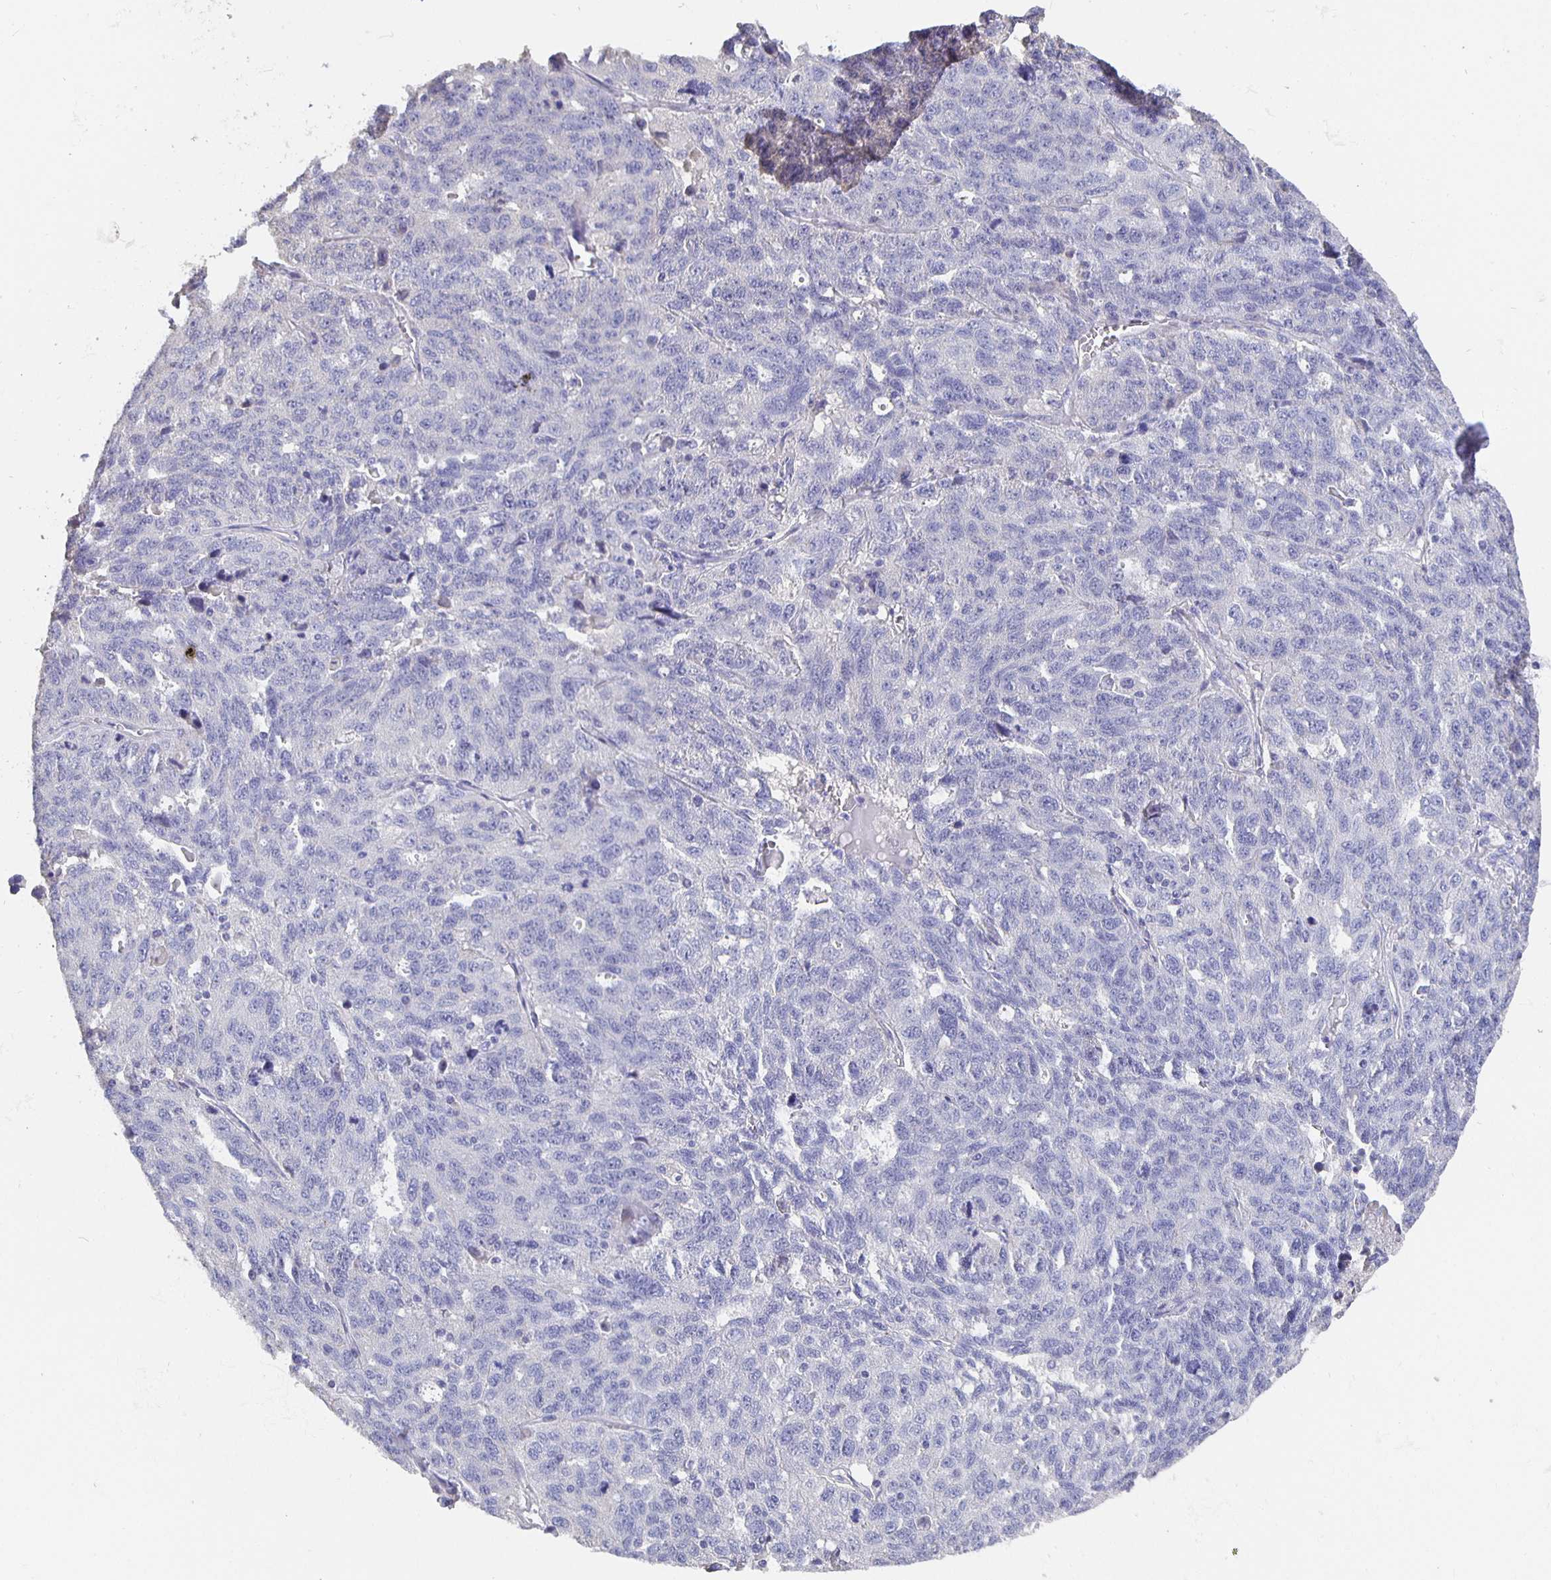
{"staining": {"intensity": "negative", "quantity": "none", "location": "none"}, "tissue": "ovarian cancer", "cell_type": "Tumor cells", "image_type": "cancer", "snomed": [{"axis": "morphology", "description": "Cystadenocarcinoma, serous, NOS"}, {"axis": "topography", "description": "Ovary"}], "caption": "Immunohistochemical staining of ovarian cancer (serous cystadenocarcinoma) demonstrates no significant staining in tumor cells.", "gene": "CFAP74", "patient": {"sex": "female", "age": 71}}